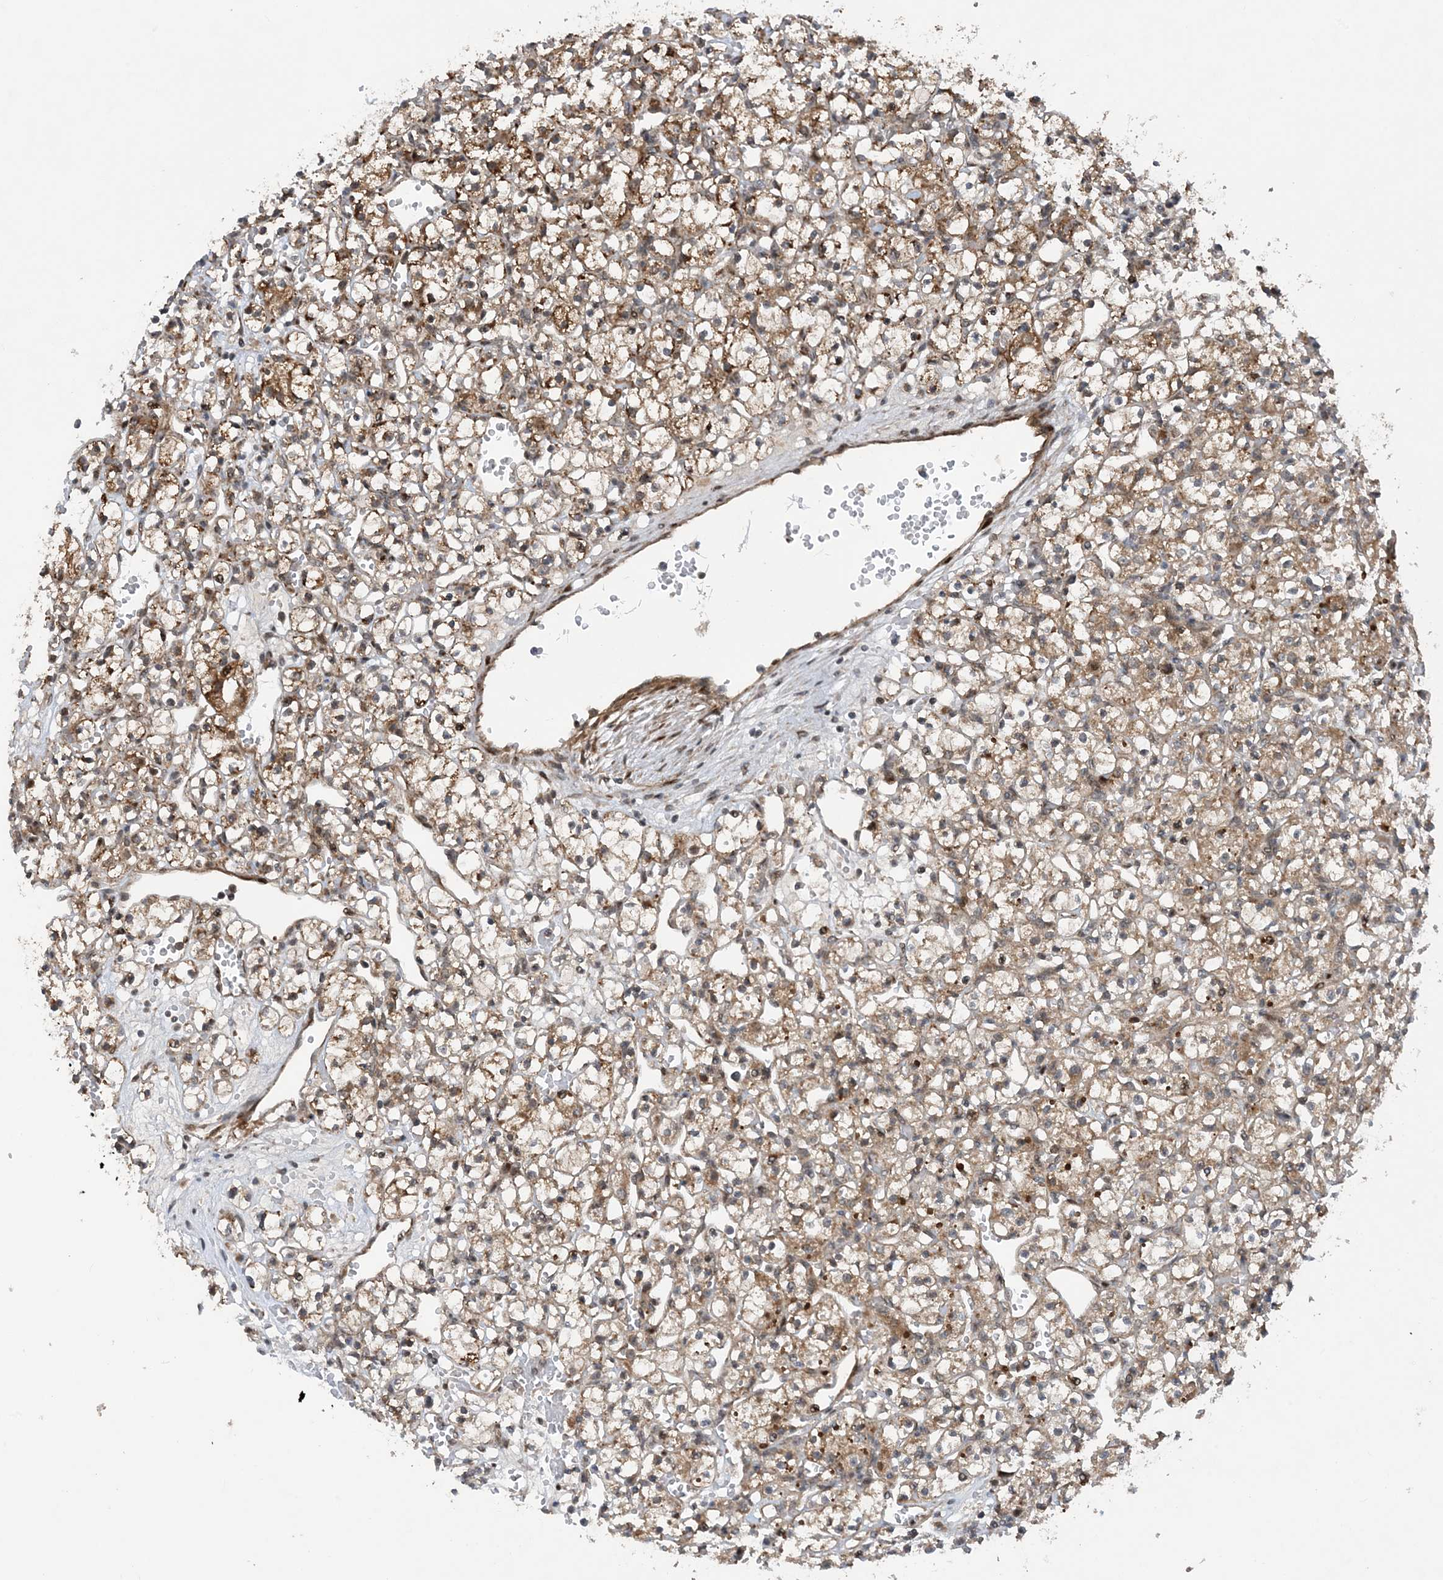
{"staining": {"intensity": "moderate", "quantity": "25%-75%", "location": "cytoplasmic/membranous,nuclear"}, "tissue": "renal cancer", "cell_type": "Tumor cells", "image_type": "cancer", "snomed": [{"axis": "morphology", "description": "Adenocarcinoma, NOS"}, {"axis": "topography", "description": "Kidney"}], "caption": "Adenocarcinoma (renal) stained for a protein (brown) exhibits moderate cytoplasmic/membranous and nuclear positive positivity in about 25%-75% of tumor cells.", "gene": "HEMK1", "patient": {"sex": "female", "age": 59}}